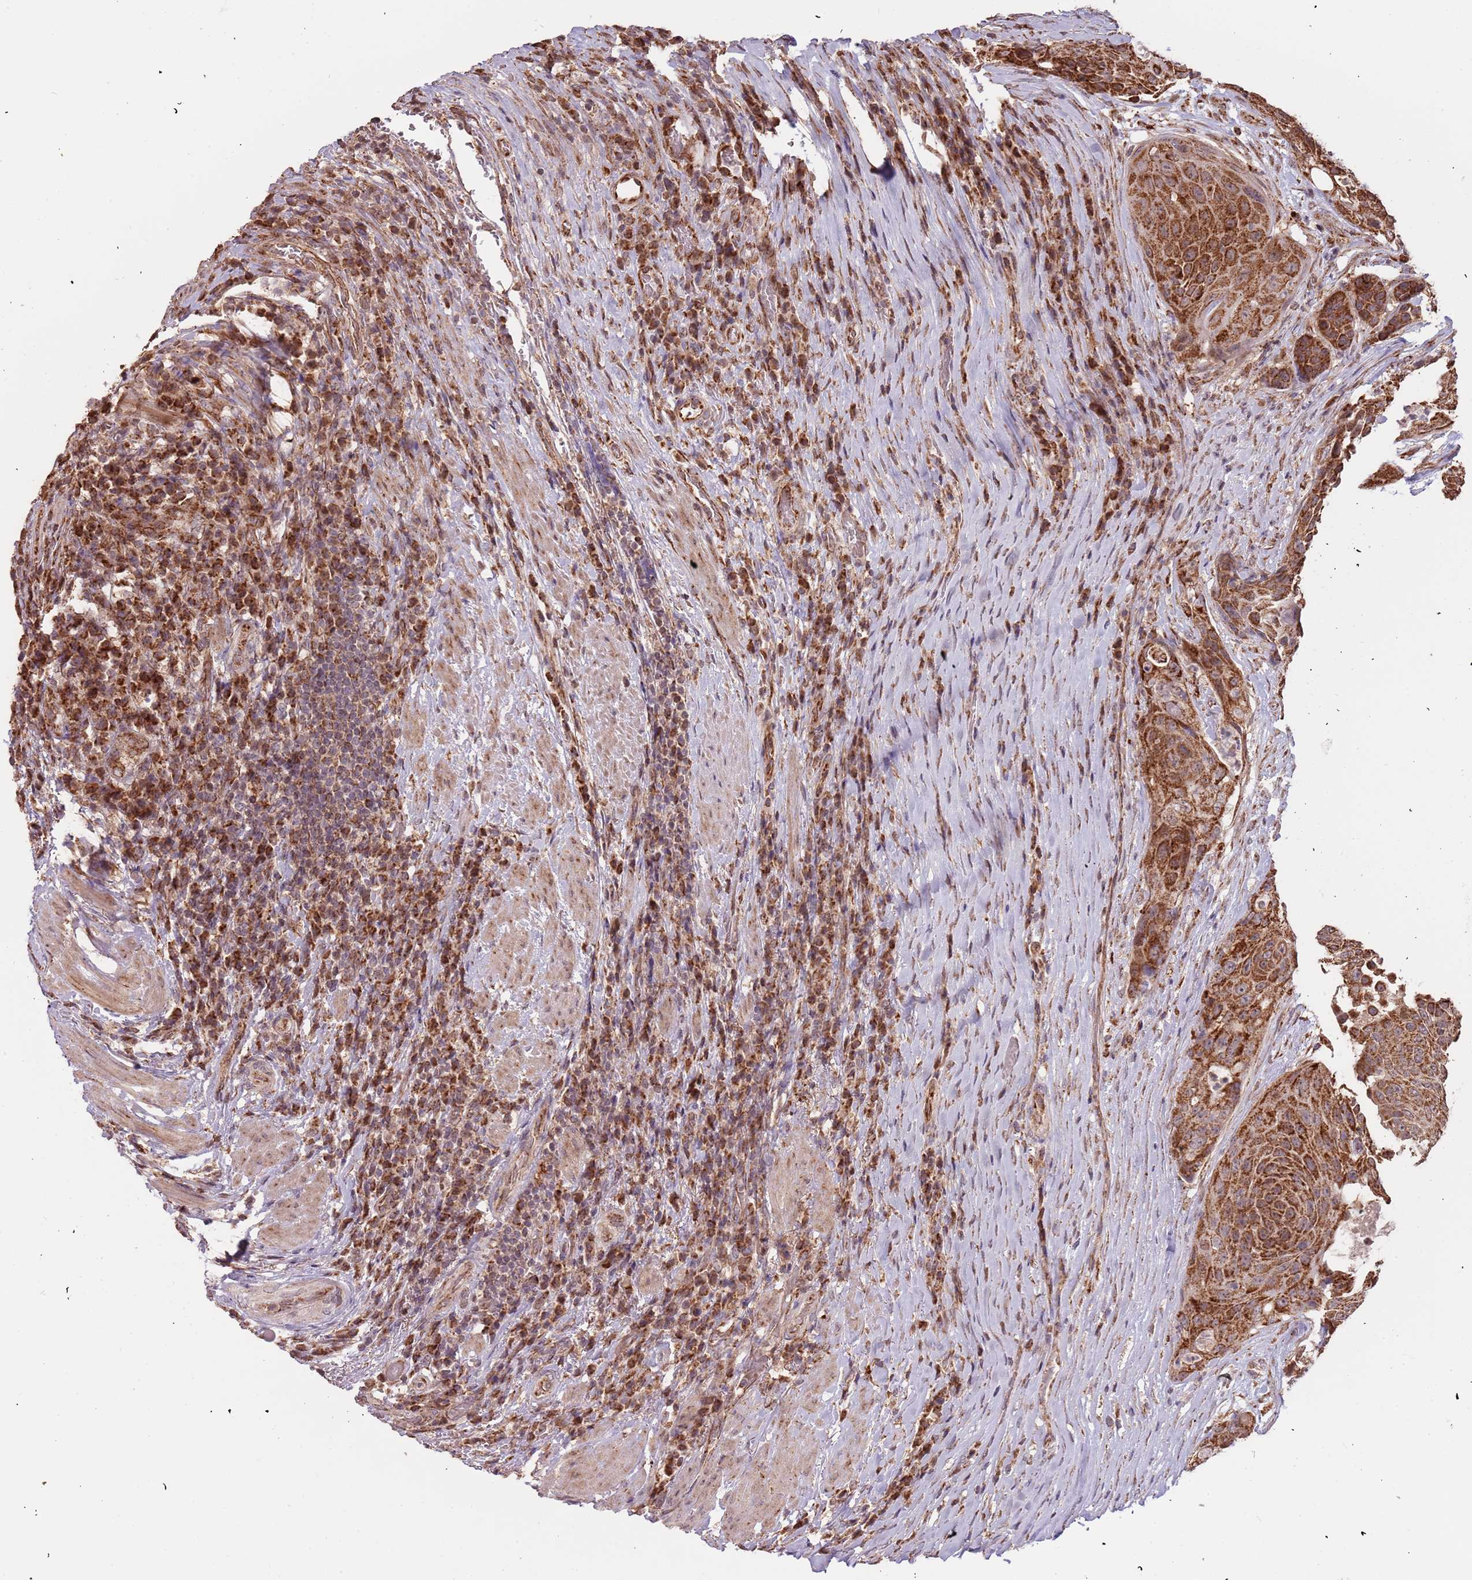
{"staining": {"intensity": "strong", "quantity": ">75%", "location": "cytoplasmic/membranous"}, "tissue": "urothelial cancer", "cell_type": "Tumor cells", "image_type": "cancer", "snomed": [{"axis": "morphology", "description": "Urothelial carcinoma, High grade"}, {"axis": "topography", "description": "Urinary bladder"}], "caption": "High-grade urothelial carcinoma was stained to show a protein in brown. There is high levels of strong cytoplasmic/membranous positivity in approximately >75% of tumor cells.", "gene": "IL17RD", "patient": {"sex": "female", "age": 63}}